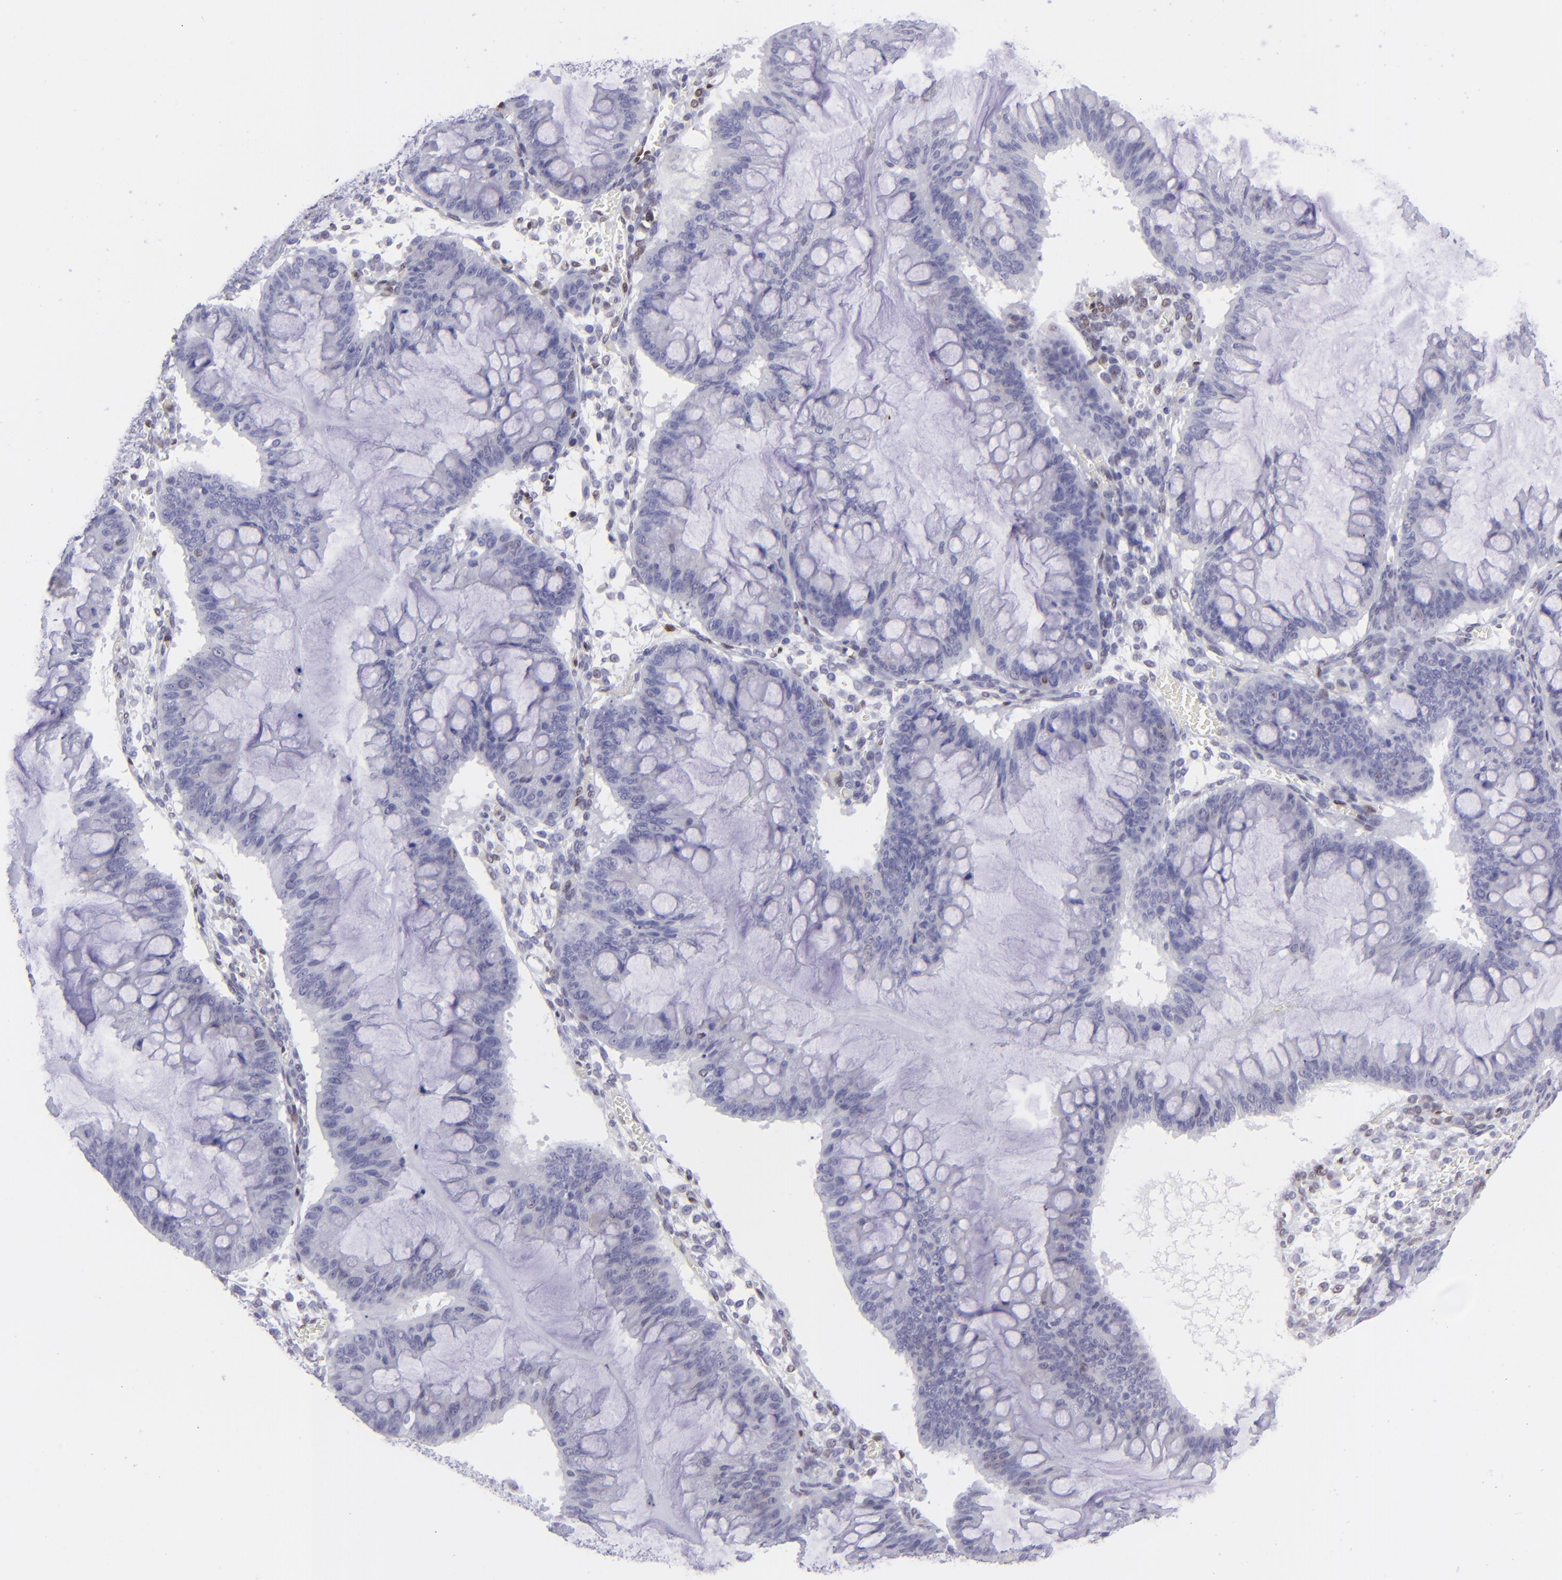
{"staining": {"intensity": "negative", "quantity": "none", "location": "none"}, "tissue": "ovarian cancer", "cell_type": "Tumor cells", "image_type": "cancer", "snomed": [{"axis": "morphology", "description": "Cystadenocarcinoma, mucinous, NOS"}, {"axis": "topography", "description": "Ovary"}], "caption": "DAB (3,3'-diaminobenzidine) immunohistochemical staining of human ovarian mucinous cystadenocarcinoma demonstrates no significant staining in tumor cells.", "gene": "ETS1", "patient": {"sex": "female", "age": 73}}